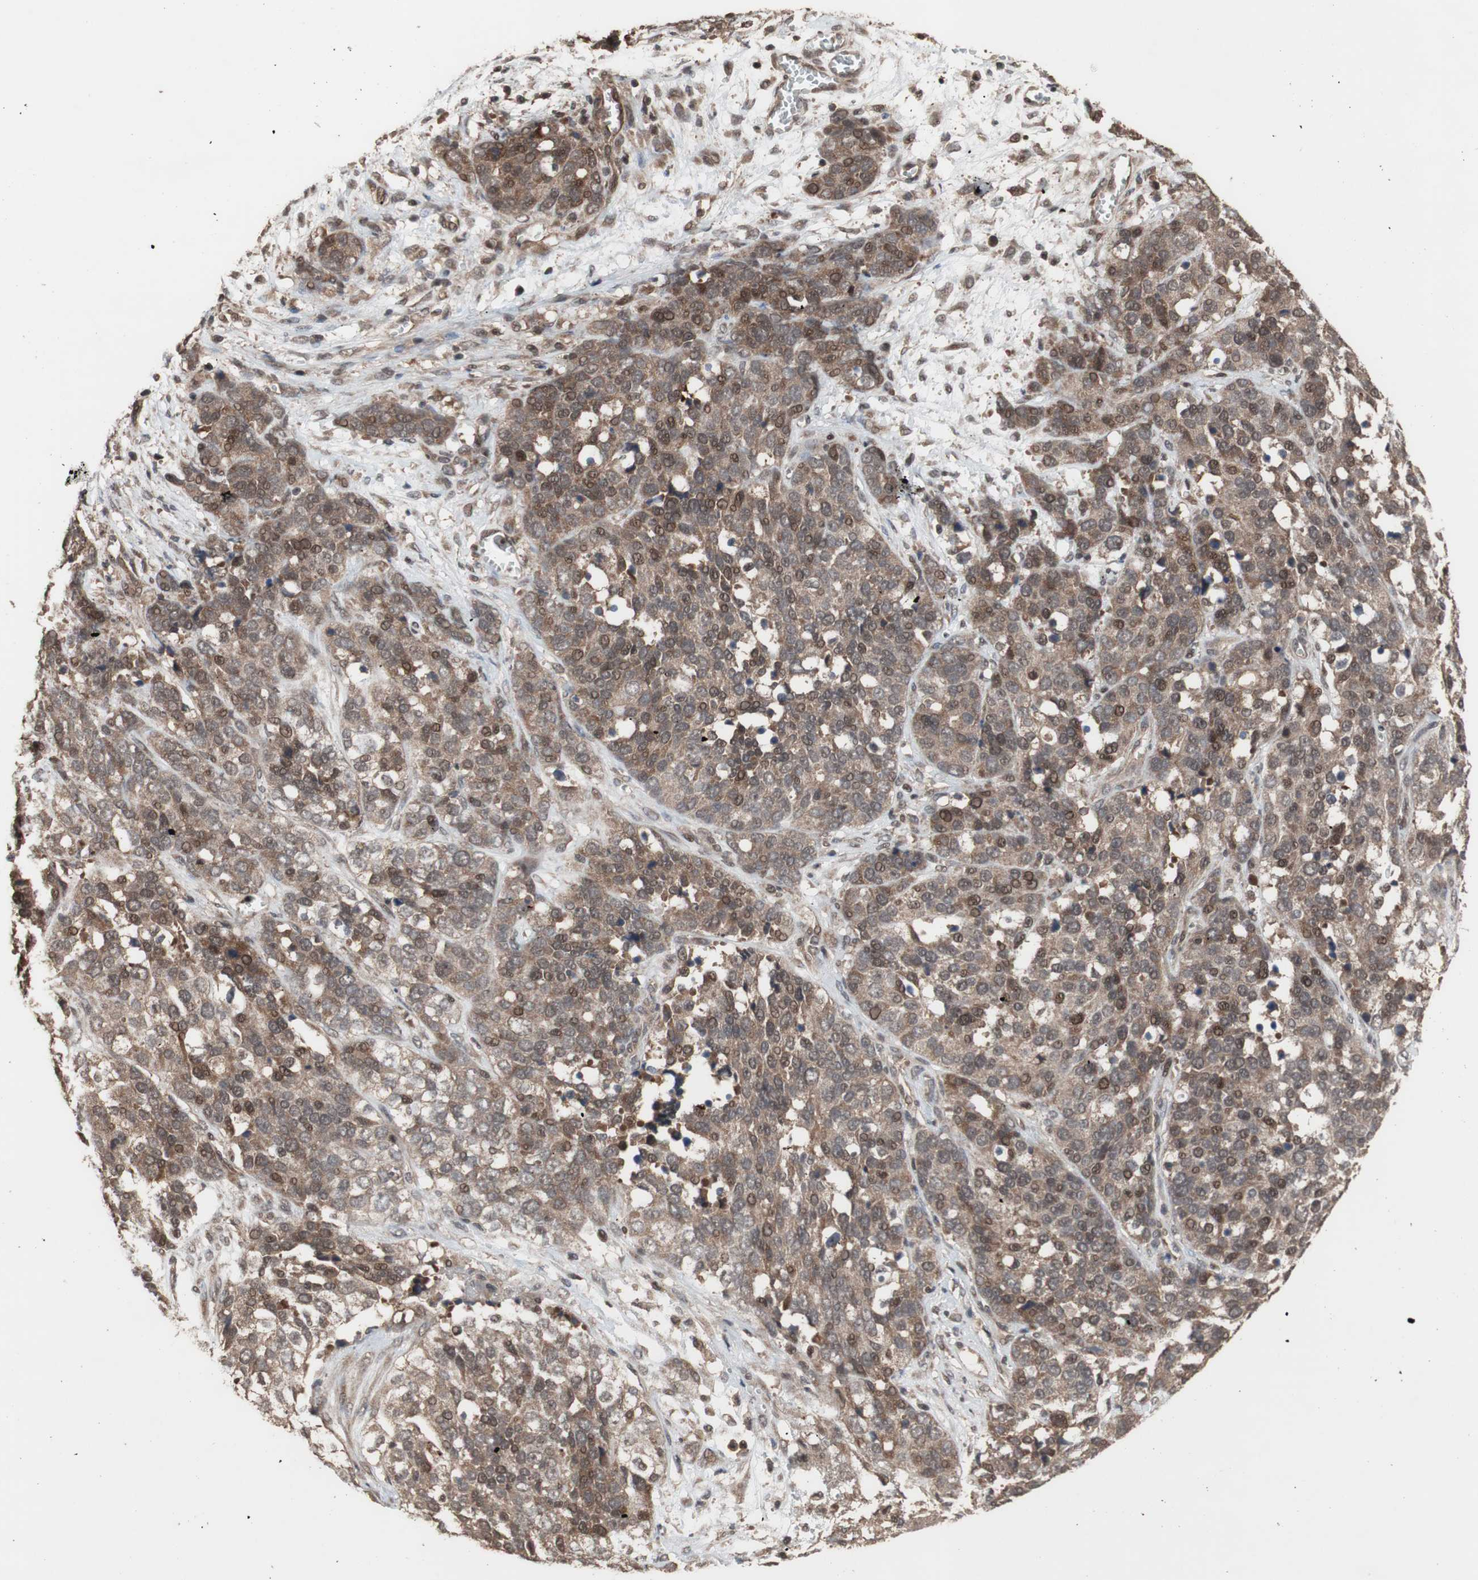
{"staining": {"intensity": "moderate", "quantity": ">75%", "location": "cytoplasmic/membranous,nuclear"}, "tissue": "ovarian cancer", "cell_type": "Tumor cells", "image_type": "cancer", "snomed": [{"axis": "morphology", "description": "Cystadenocarcinoma, serous, NOS"}, {"axis": "topography", "description": "Ovary"}], "caption": "A high-resolution photomicrograph shows immunohistochemistry (IHC) staining of serous cystadenocarcinoma (ovarian), which shows moderate cytoplasmic/membranous and nuclear positivity in approximately >75% of tumor cells. (DAB (3,3'-diaminobenzidine) IHC, brown staining for protein, blue staining for nuclei).", "gene": "KANSL1", "patient": {"sex": "female", "age": 44}}